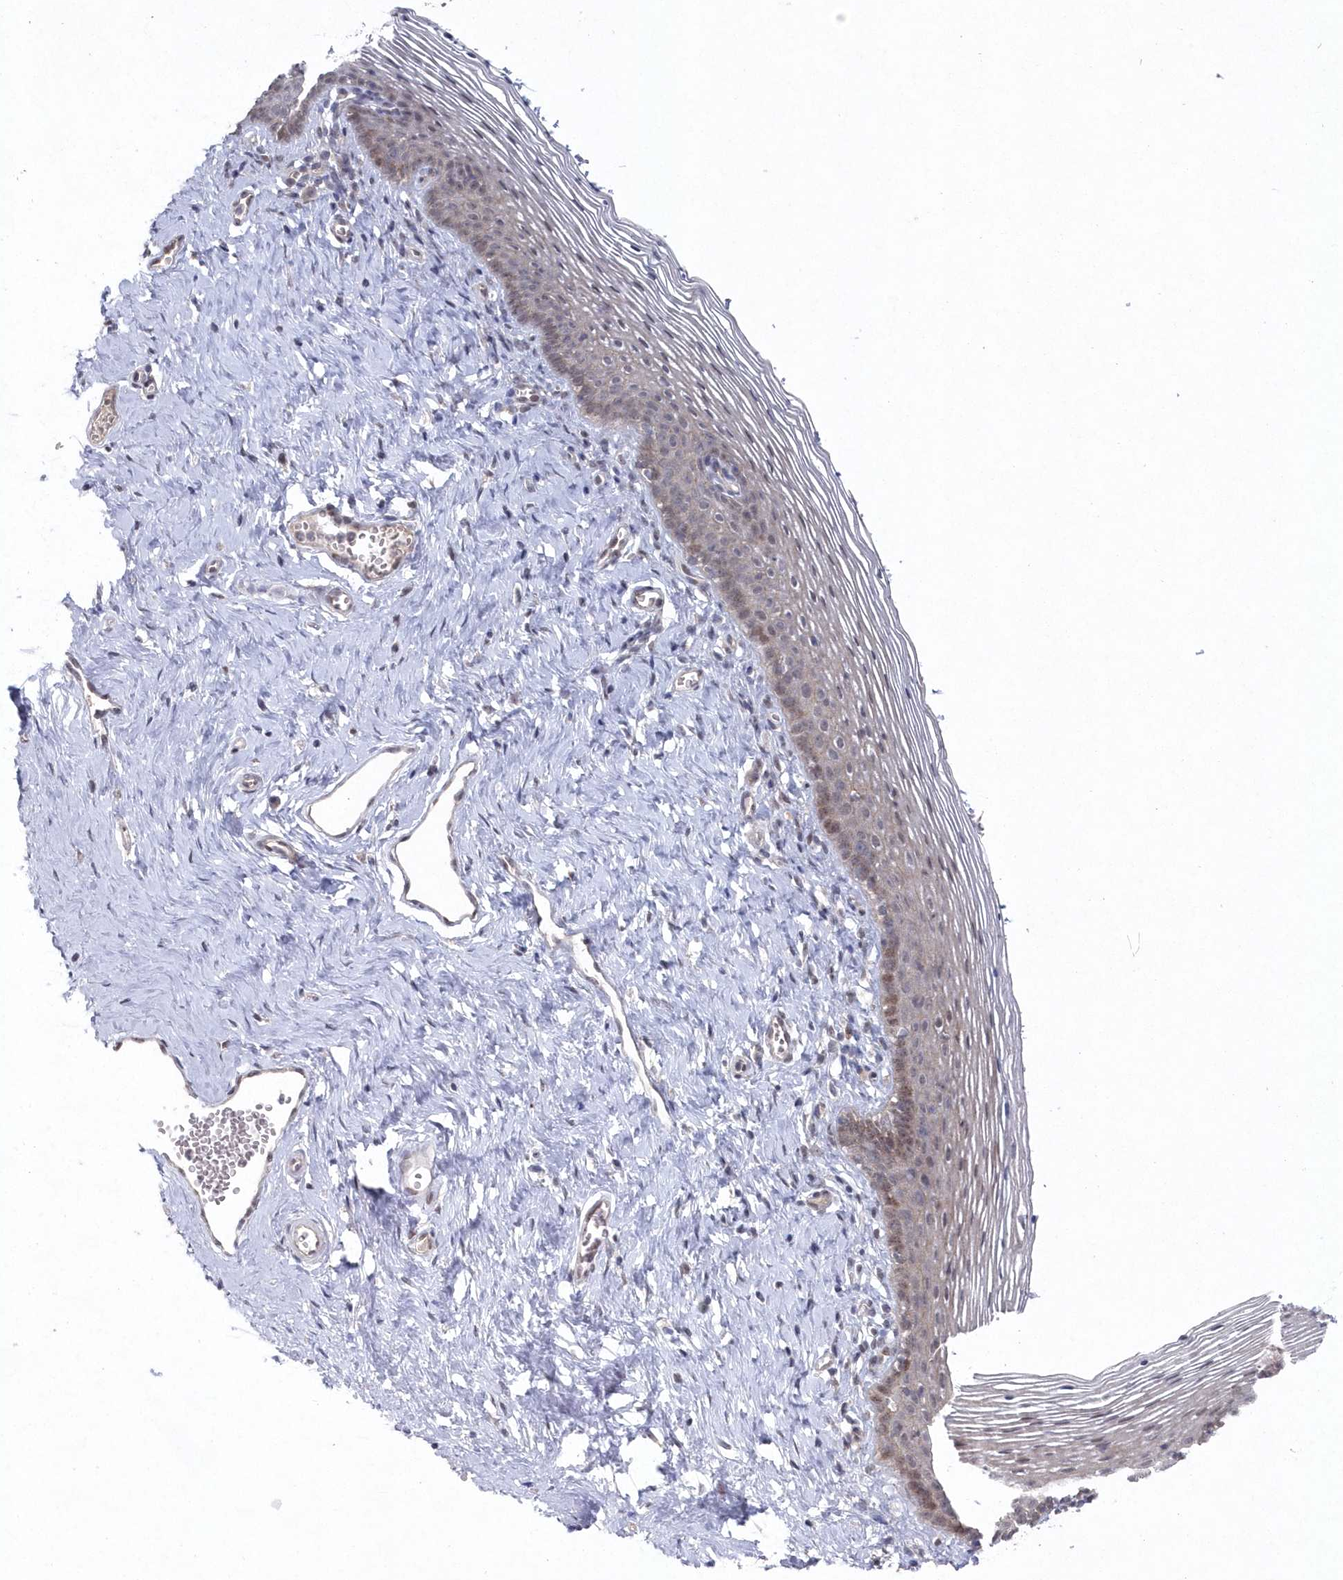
{"staining": {"intensity": "weak", "quantity": "25%-75%", "location": "cytoplasmic/membranous,nuclear"}, "tissue": "vagina", "cell_type": "Squamous epithelial cells", "image_type": "normal", "snomed": [{"axis": "morphology", "description": "Normal tissue, NOS"}, {"axis": "topography", "description": "Vagina"}], "caption": "Immunohistochemical staining of unremarkable human vagina displays 25%-75% levels of weak cytoplasmic/membranous,nuclear protein staining in about 25%-75% of squamous epithelial cells. Ihc stains the protein of interest in brown and the nuclei are stained blue.", "gene": "VSIG2", "patient": {"sex": "female", "age": 32}}